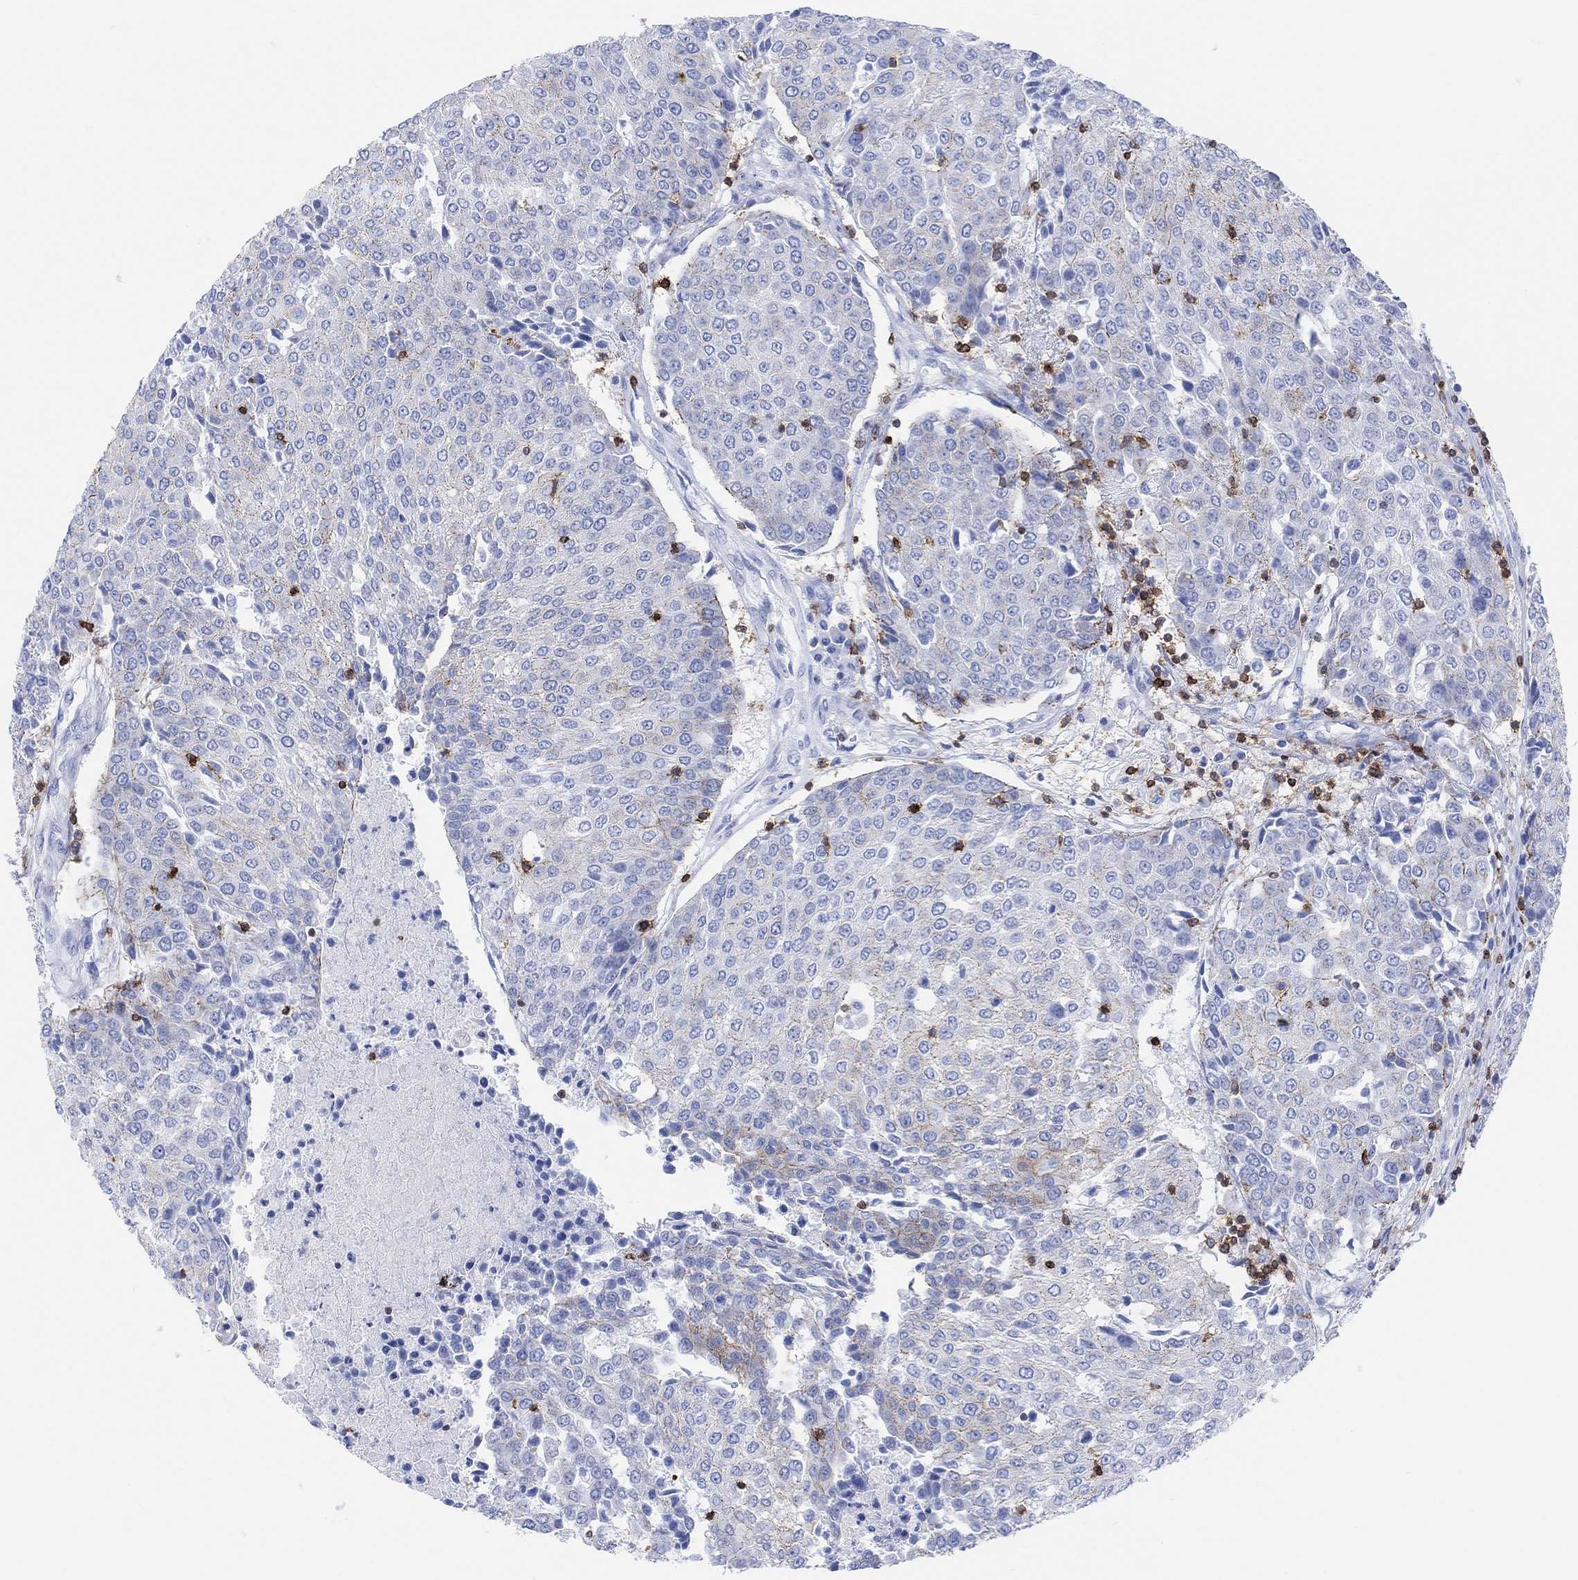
{"staining": {"intensity": "weak", "quantity": "<25%", "location": "cytoplasmic/membranous"}, "tissue": "urothelial cancer", "cell_type": "Tumor cells", "image_type": "cancer", "snomed": [{"axis": "morphology", "description": "Urothelial carcinoma, High grade"}, {"axis": "topography", "description": "Urinary bladder"}], "caption": "High magnification brightfield microscopy of urothelial carcinoma (high-grade) stained with DAB (brown) and counterstained with hematoxylin (blue): tumor cells show no significant staining.", "gene": "GPR65", "patient": {"sex": "female", "age": 85}}